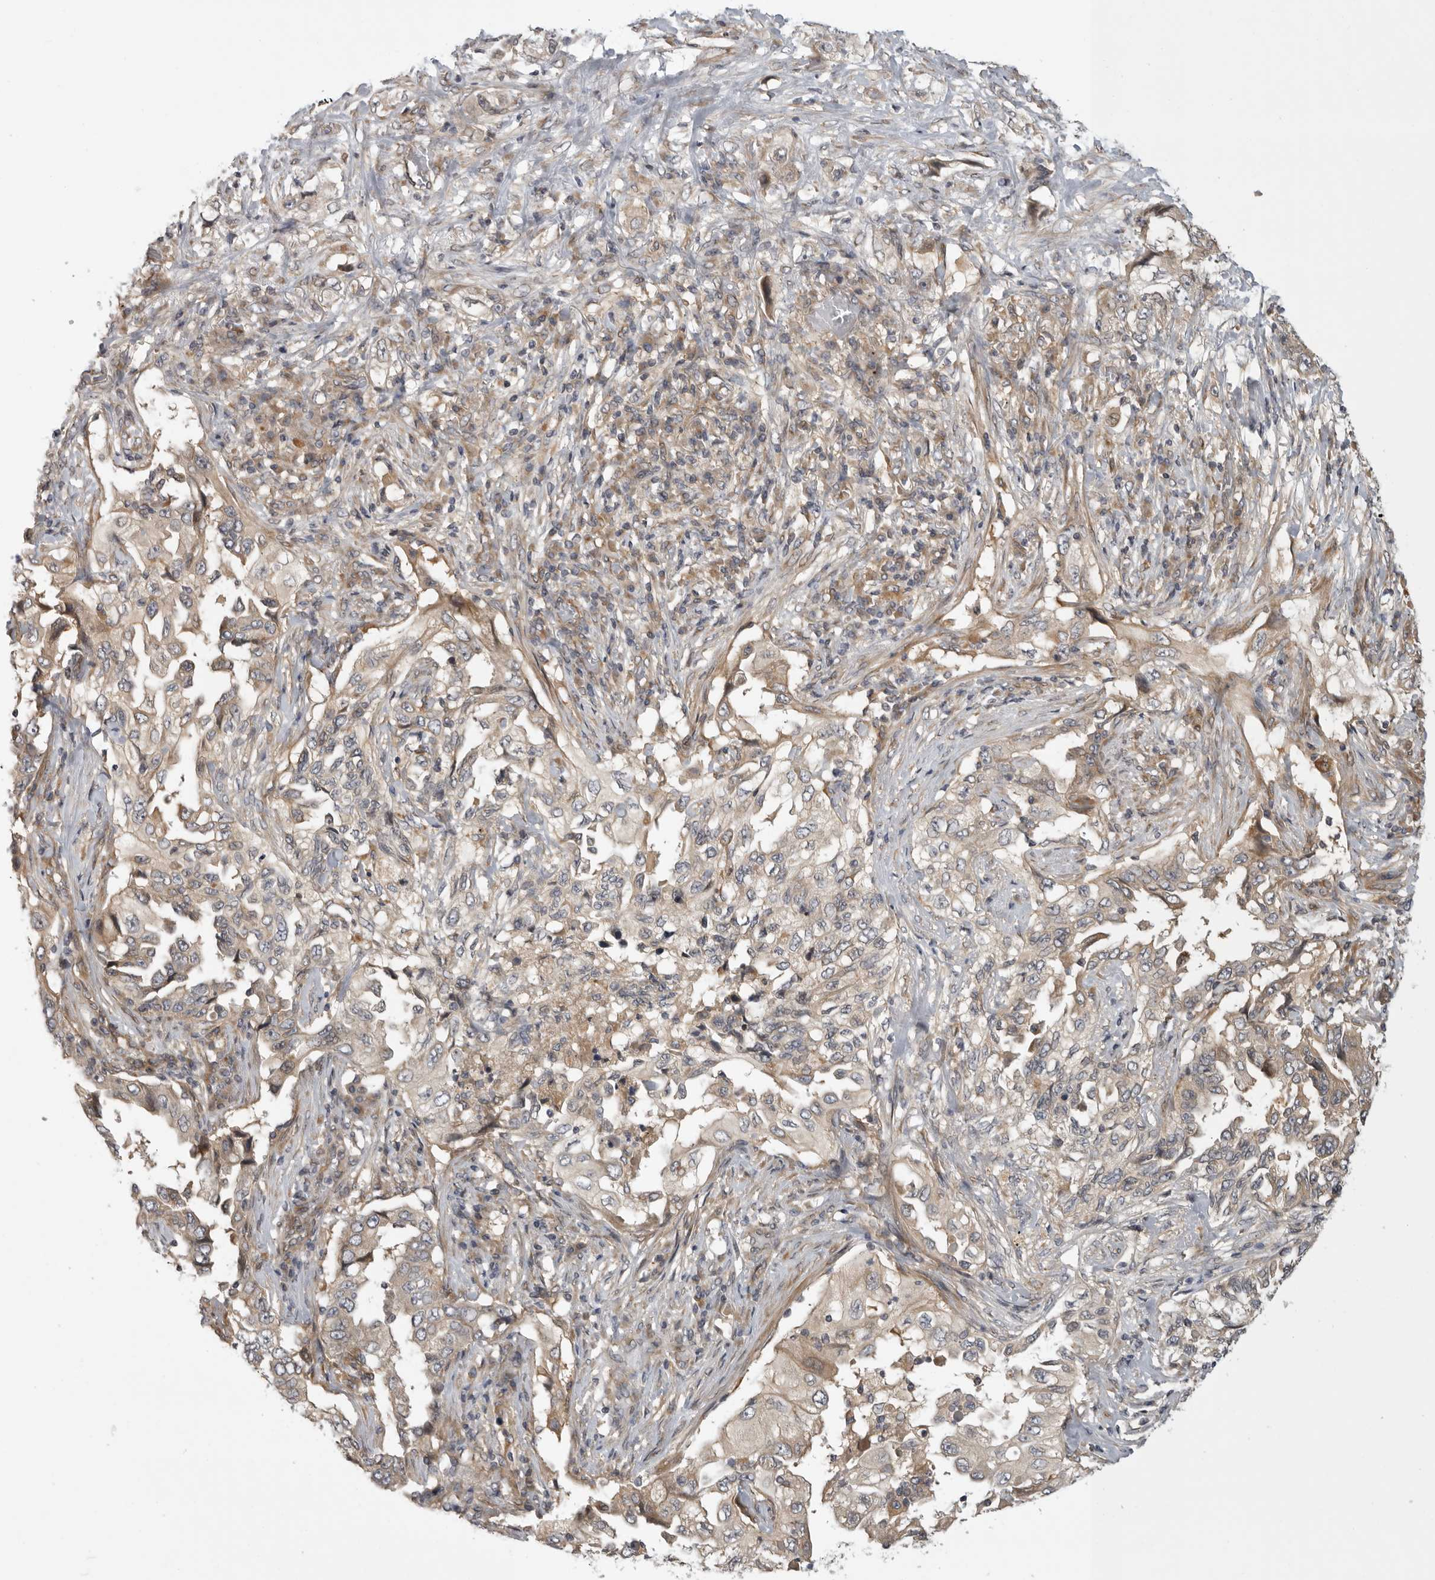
{"staining": {"intensity": "weak", "quantity": "25%-75%", "location": "cytoplasmic/membranous"}, "tissue": "lung cancer", "cell_type": "Tumor cells", "image_type": "cancer", "snomed": [{"axis": "morphology", "description": "Adenocarcinoma, NOS"}, {"axis": "topography", "description": "Lung"}], "caption": "Tumor cells display low levels of weak cytoplasmic/membranous positivity in approximately 25%-75% of cells in lung cancer (adenocarcinoma).", "gene": "CUEDC1", "patient": {"sex": "female", "age": 51}}